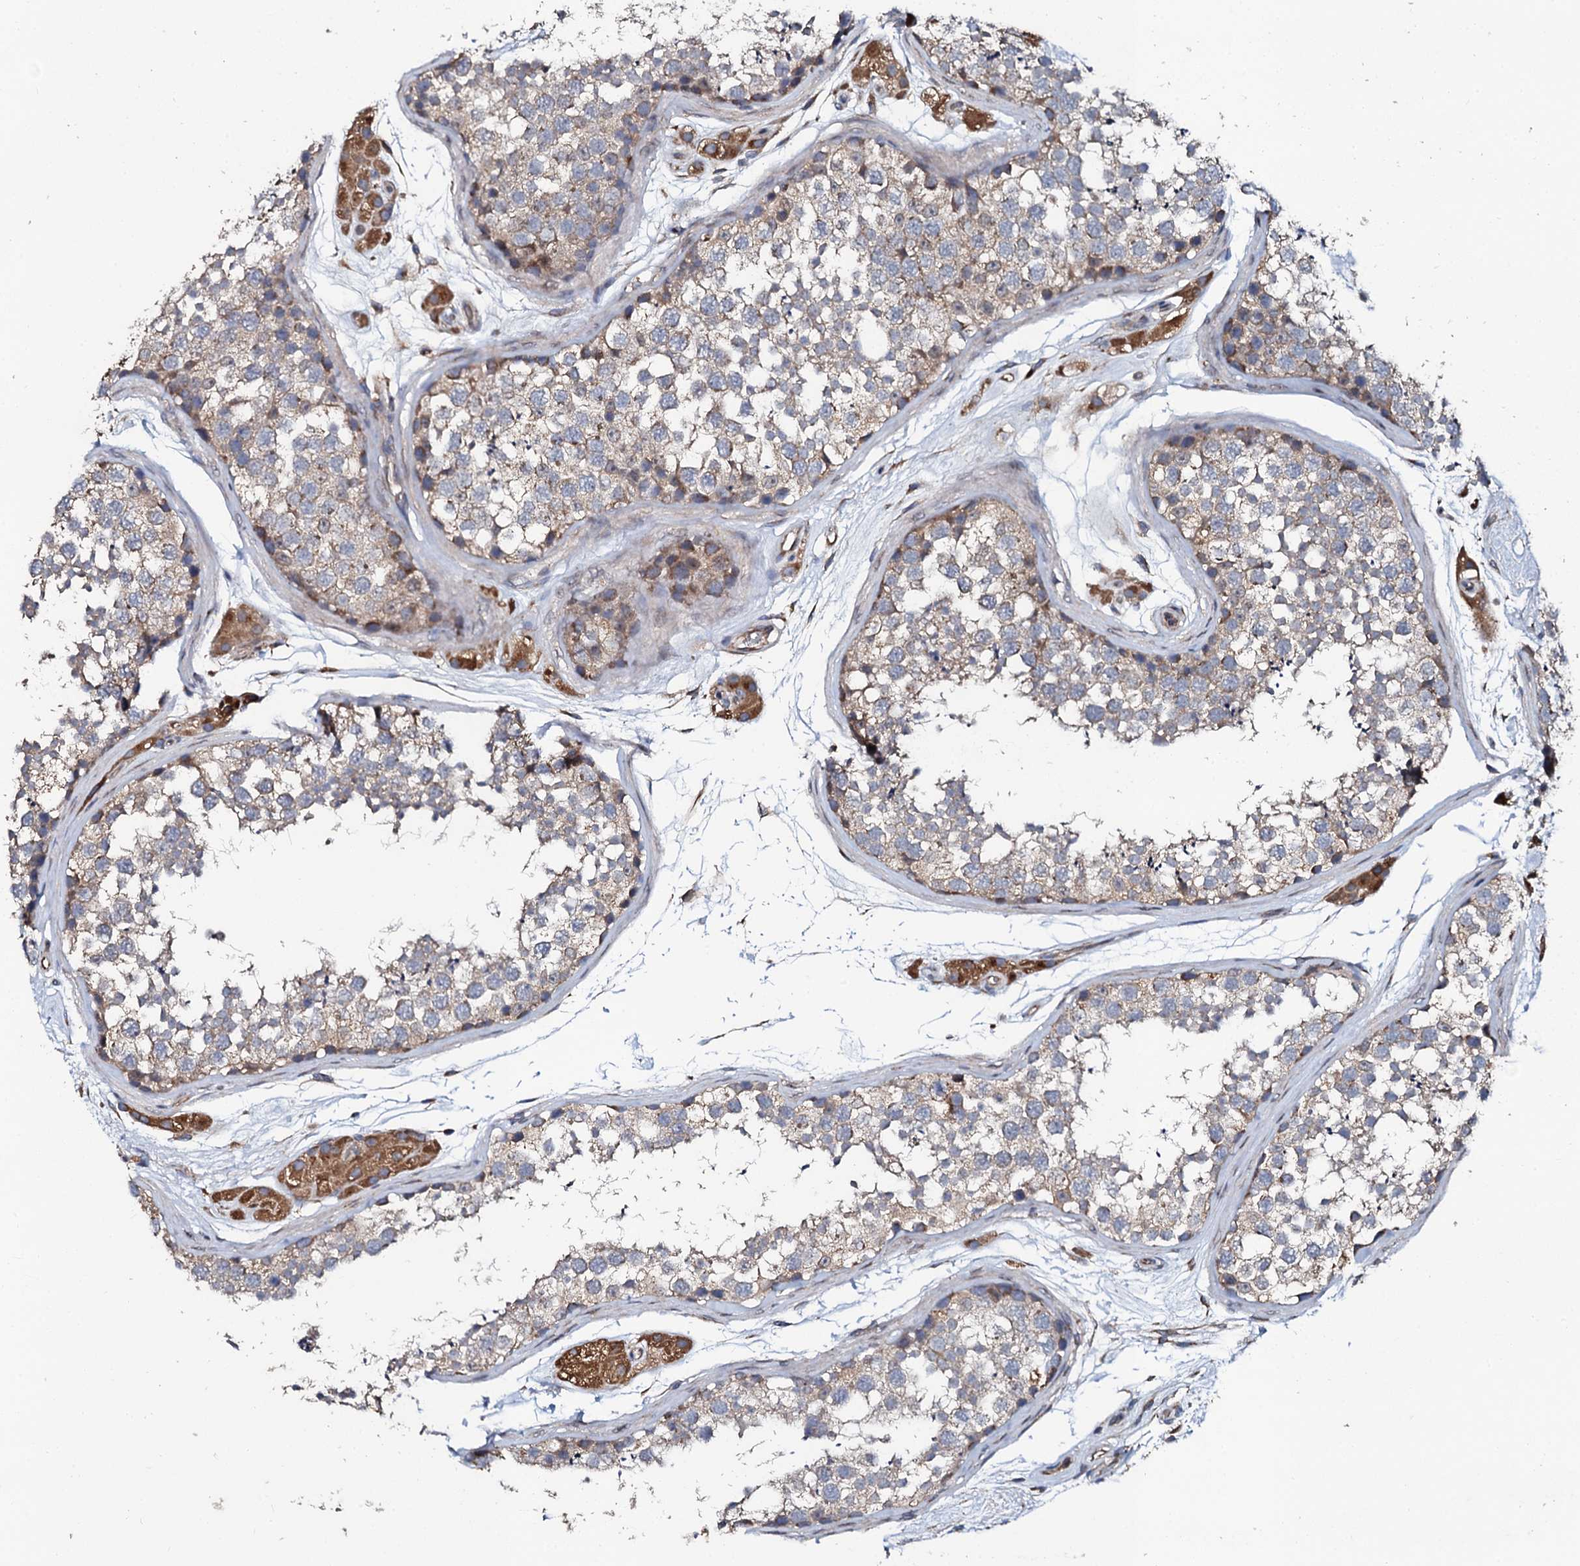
{"staining": {"intensity": "weak", "quantity": "<25%", "location": "cytoplasmic/membranous"}, "tissue": "testis", "cell_type": "Cells in seminiferous ducts", "image_type": "normal", "snomed": [{"axis": "morphology", "description": "Normal tissue, NOS"}, {"axis": "topography", "description": "Testis"}], "caption": "This is an IHC histopathology image of benign testis. There is no expression in cells in seminiferous ducts.", "gene": "GLCE", "patient": {"sex": "male", "age": 56}}